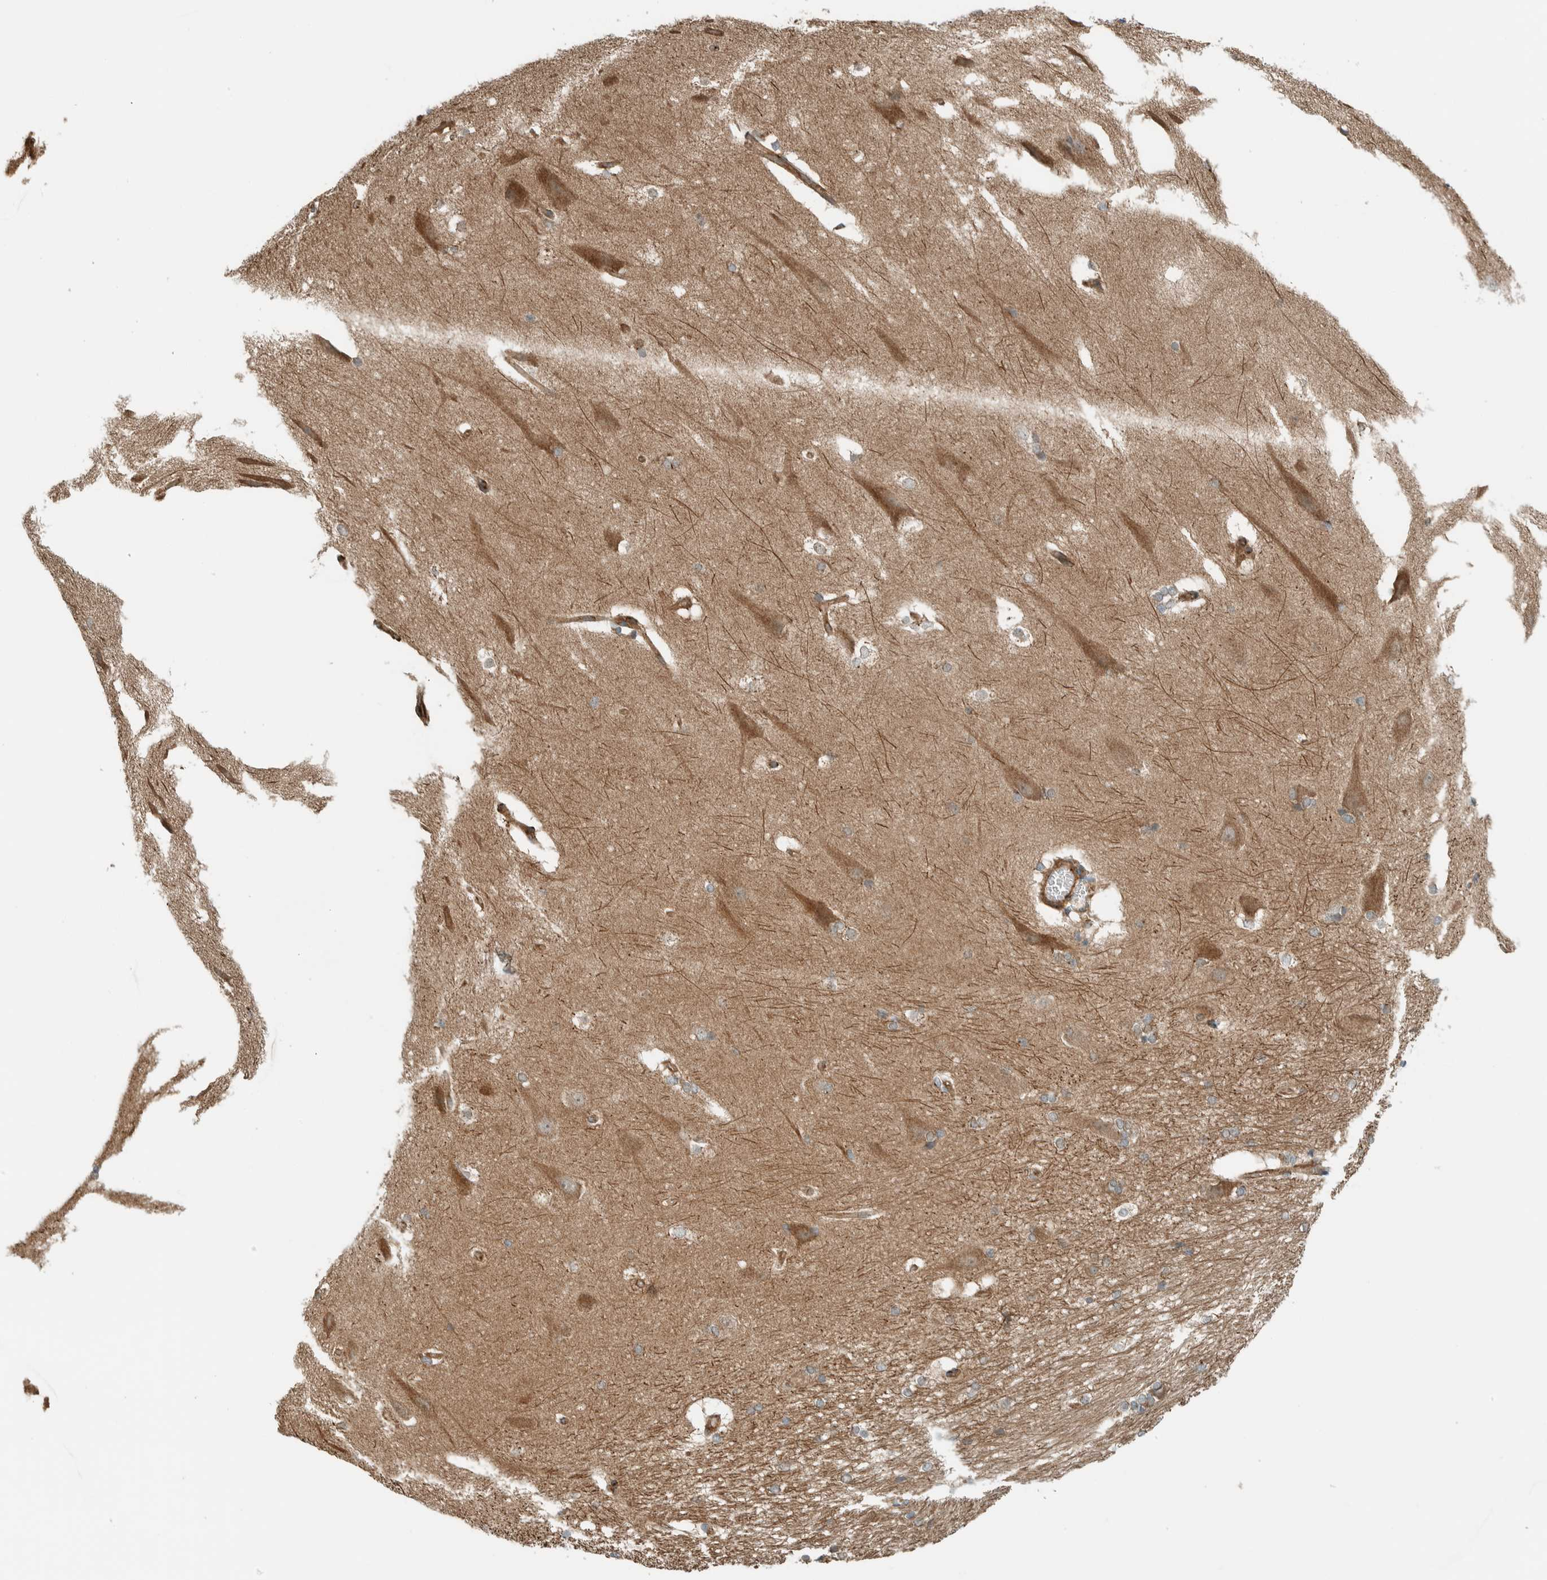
{"staining": {"intensity": "weak", "quantity": "<25%", "location": "cytoplasmic/membranous"}, "tissue": "hippocampus", "cell_type": "Glial cells", "image_type": "normal", "snomed": [{"axis": "morphology", "description": "Normal tissue, NOS"}, {"axis": "topography", "description": "Hippocampus"}], "caption": "Glial cells are negative for protein expression in unremarkable human hippocampus. (Stains: DAB immunohistochemistry (IHC) with hematoxylin counter stain, Microscopy: brightfield microscopy at high magnification).", "gene": "EXOC7", "patient": {"sex": "female", "age": 19}}